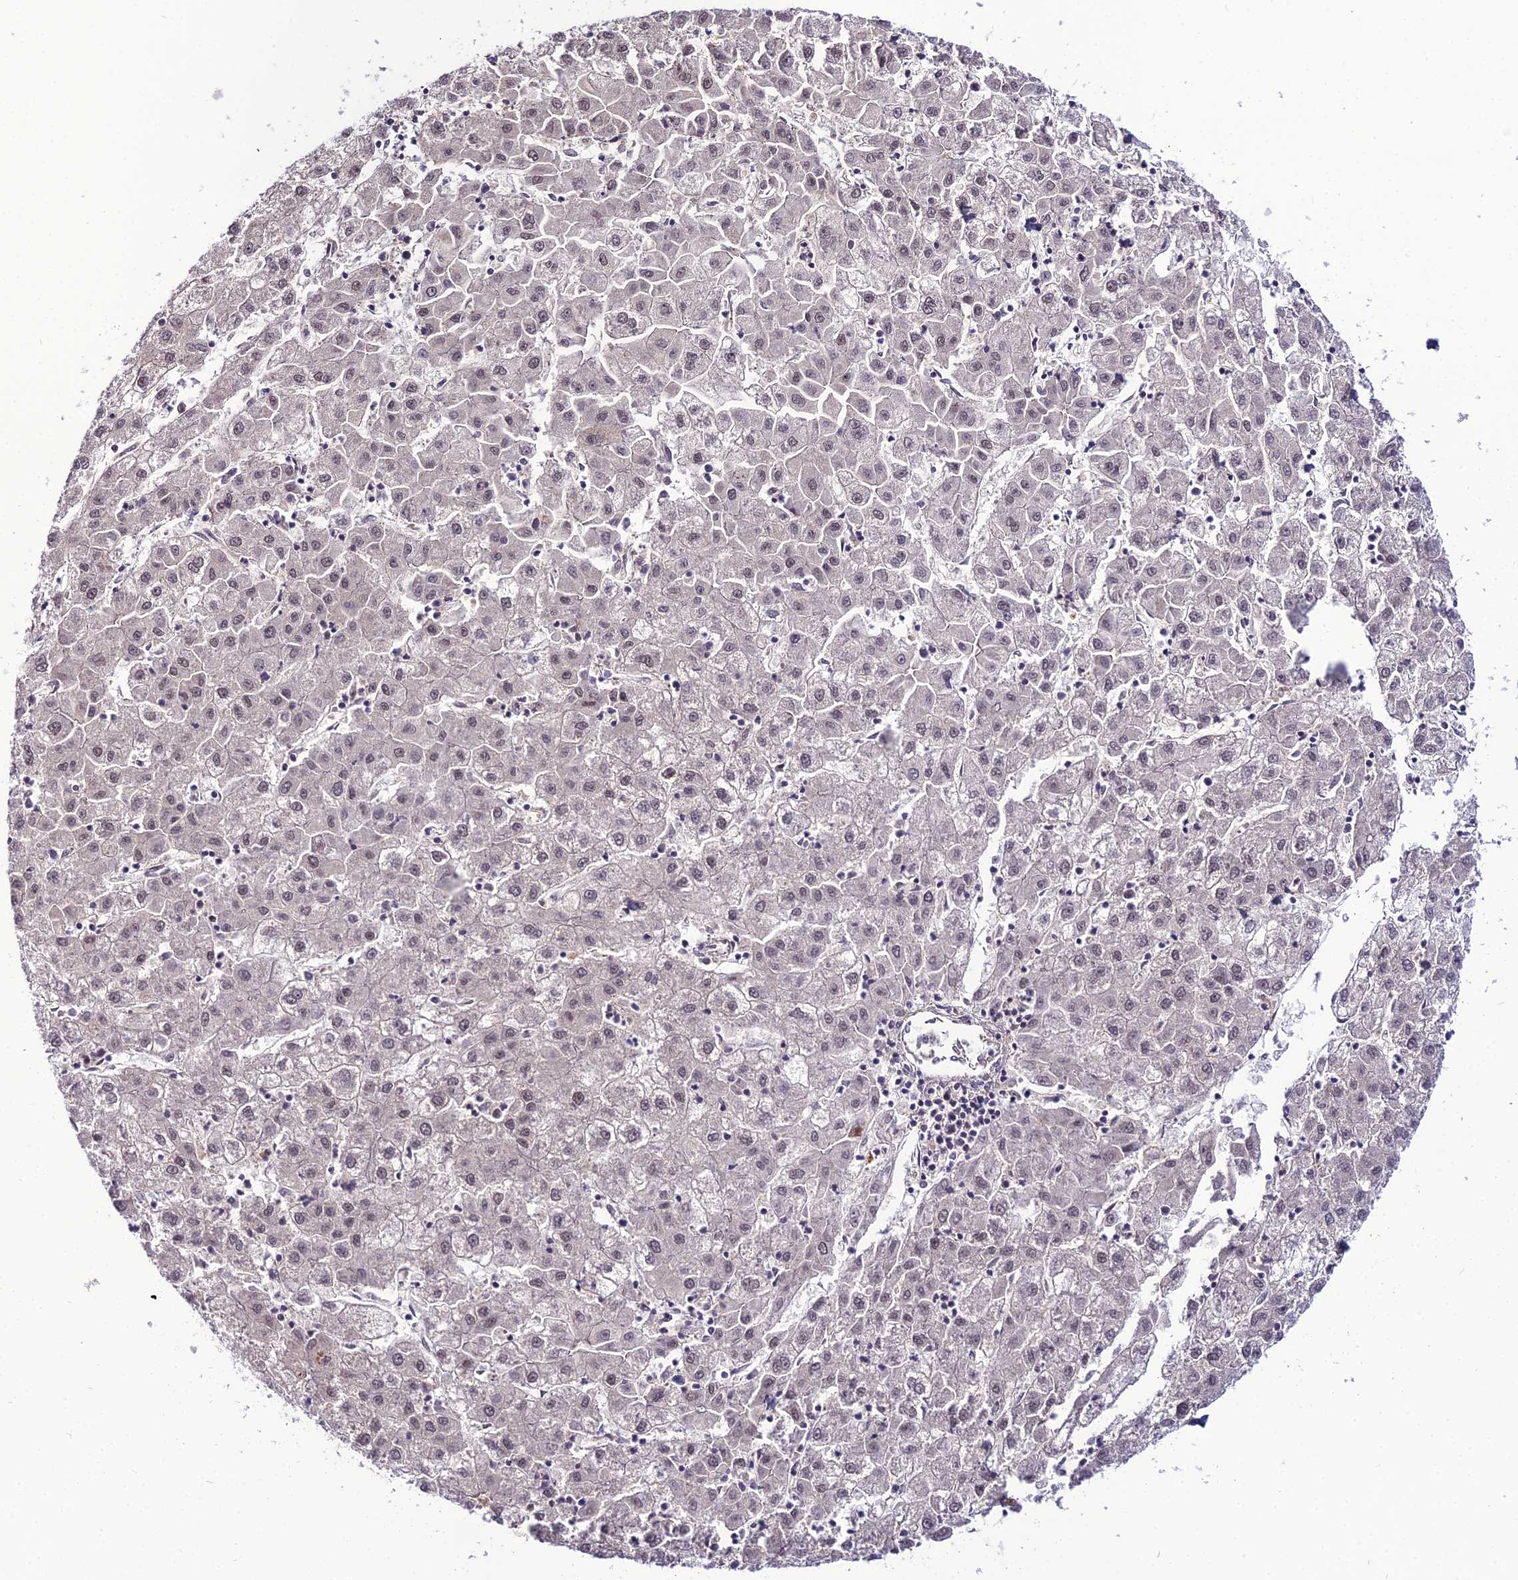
{"staining": {"intensity": "weak", "quantity": "<25%", "location": "nuclear"}, "tissue": "liver cancer", "cell_type": "Tumor cells", "image_type": "cancer", "snomed": [{"axis": "morphology", "description": "Carcinoma, Hepatocellular, NOS"}, {"axis": "topography", "description": "Liver"}], "caption": "There is no significant positivity in tumor cells of liver cancer.", "gene": "RBM12", "patient": {"sex": "male", "age": 72}}